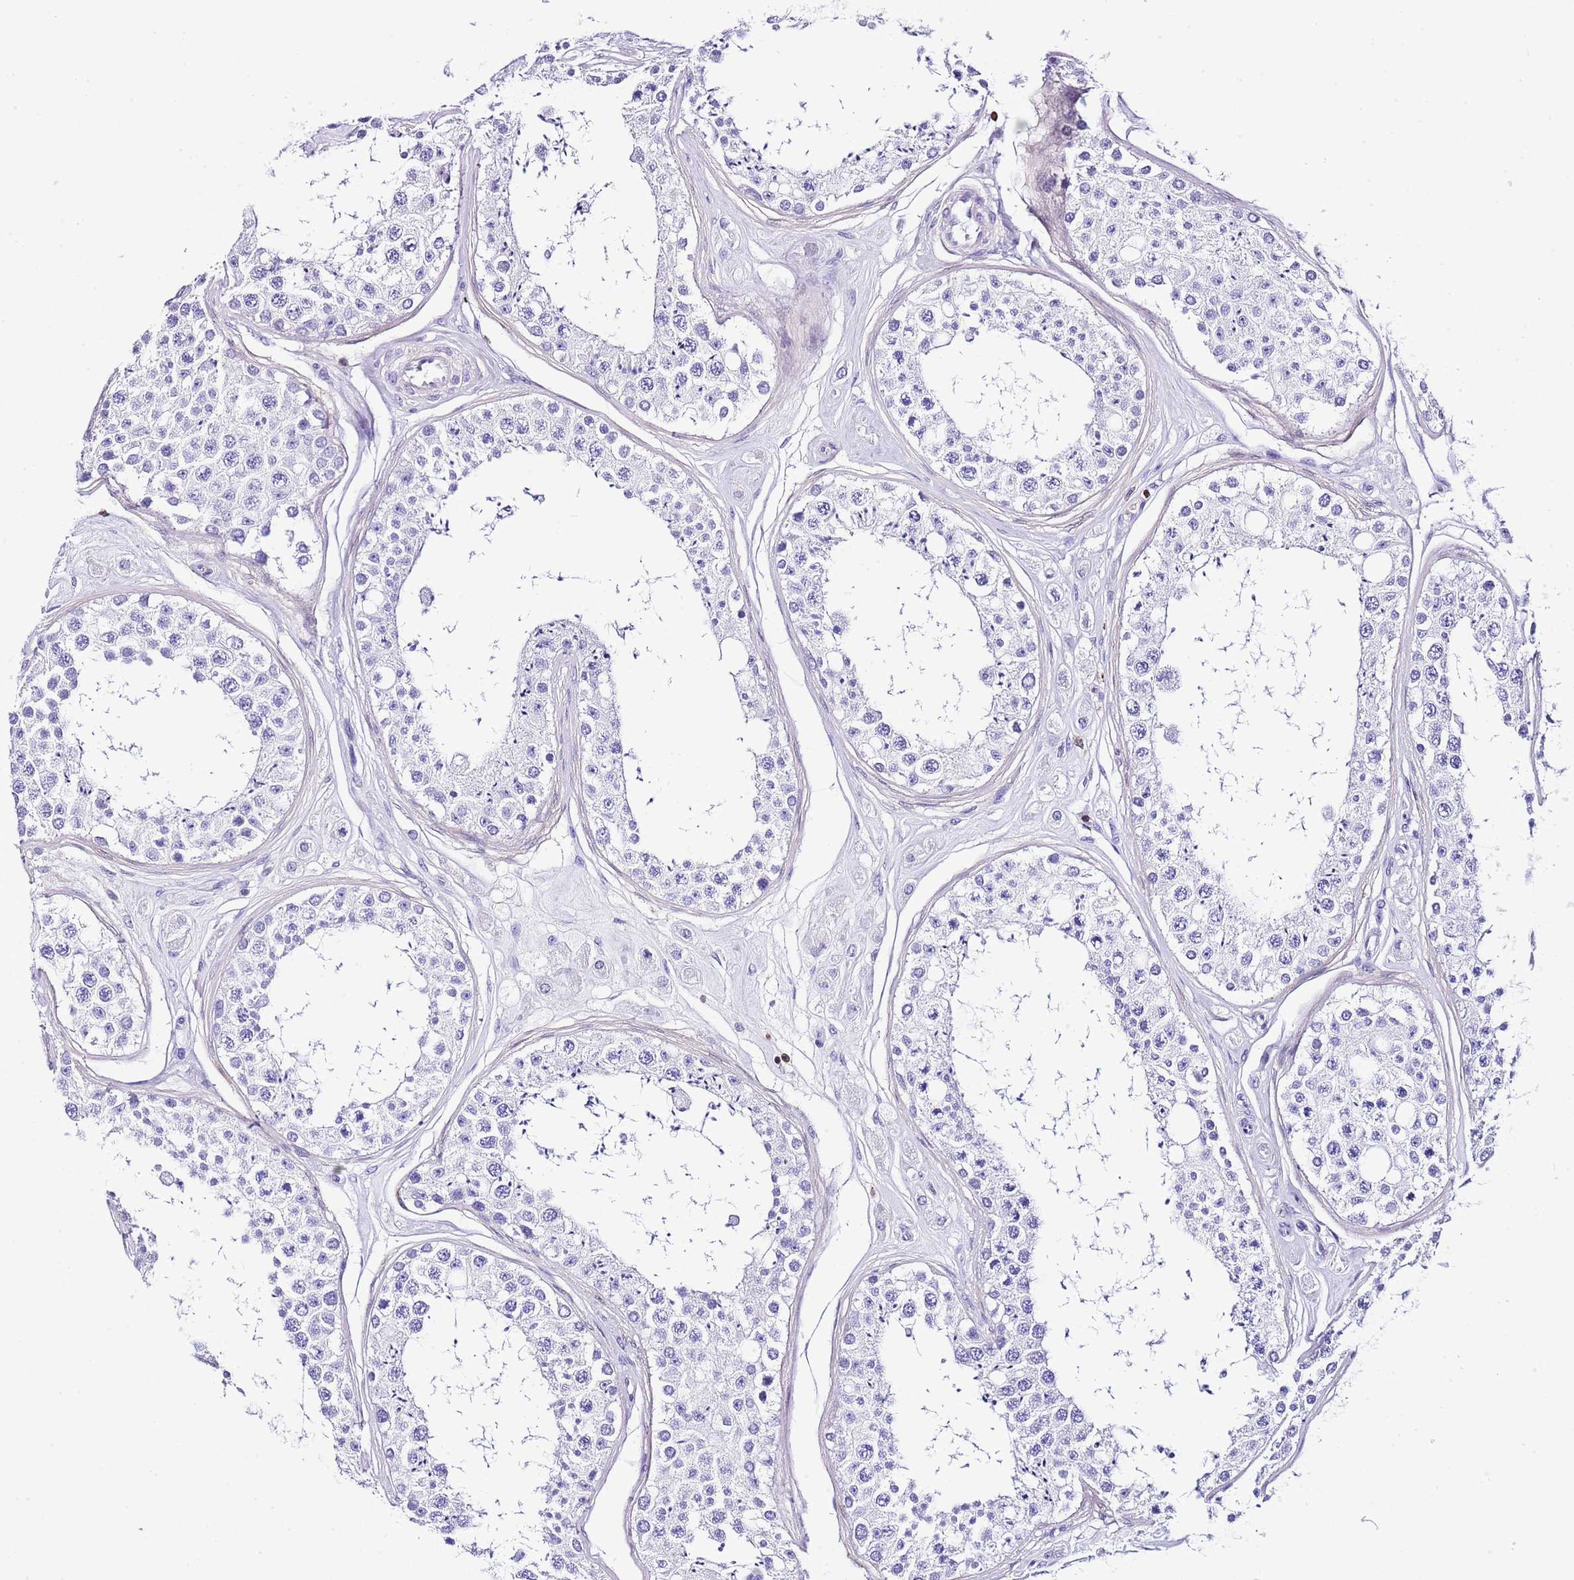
{"staining": {"intensity": "negative", "quantity": "none", "location": "none"}, "tissue": "testis", "cell_type": "Cells in seminiferous ducts", "image_type": "normal", "snomed": [{"axis": "morphology", "description": "Normal tissue, NOS"}, {"axis": "topography", "description": "Testis"}], "caption": "The histopathology image reveals no significant expression in cells in seminiferous ducts of testis.", "gene": "CNN2", "patient": {"sex": "male", "age": 25}}